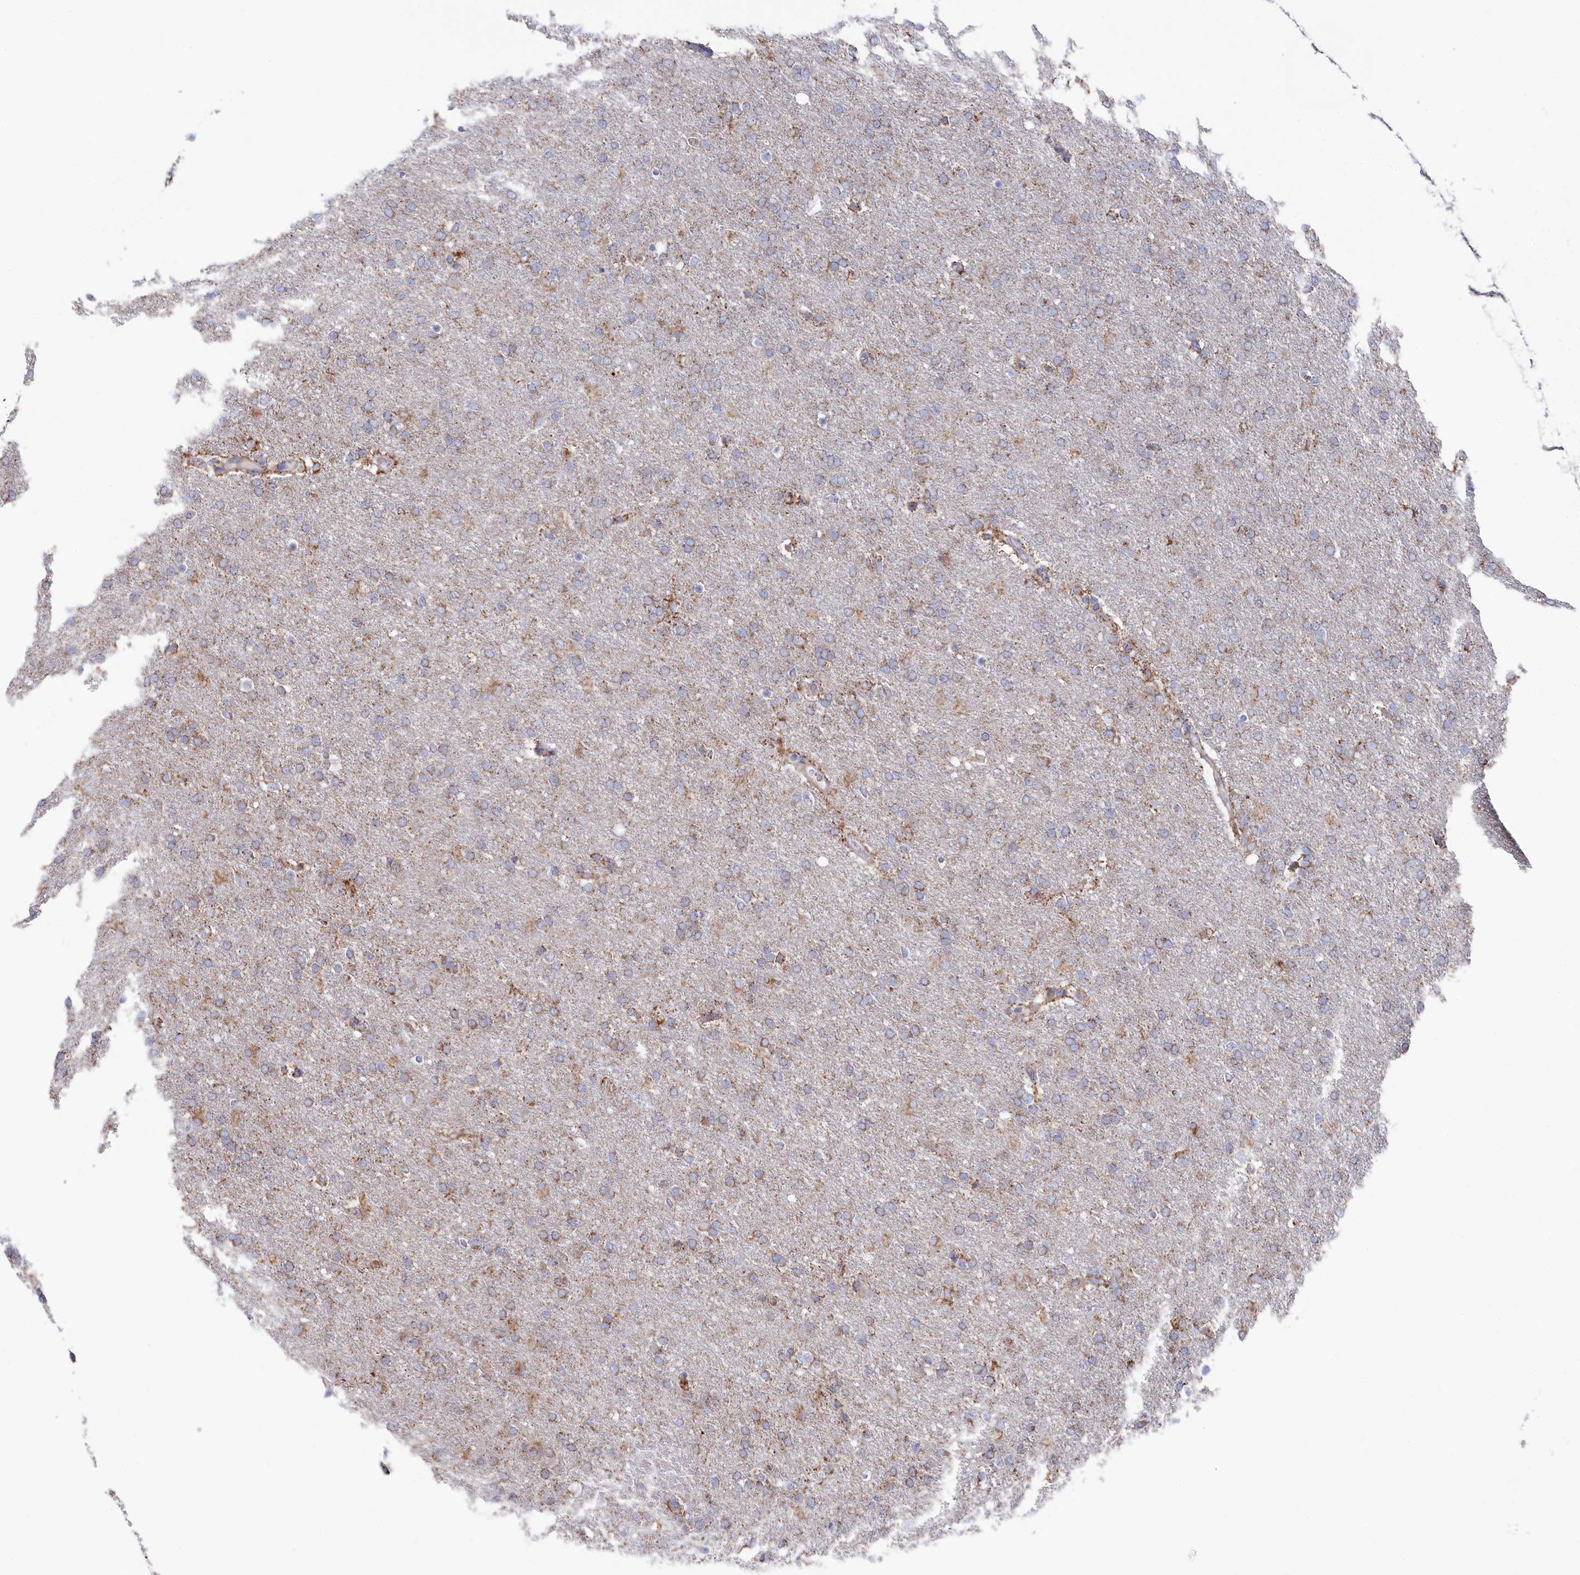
{"staining": {"intensity": "weak", "quantity": "25%-75%", "location": "cytoplasmic/membranous"}, "tissue": "glioma", "cell_type": "Tumor cells", "image_type": "cancer", "snomed": [{"axis": "morphology", "description": "Glioma, malignant, High grade"}, {"axis": "topography", "description": "Brain"}], "caption": "Glioma stained with a brown dye shows weak cytoplasmic/membranous positive expression in approximately 25%-75% of tumor cells.", "gene": "GLS2", "patient": {"sex": "male", "age": 72}}